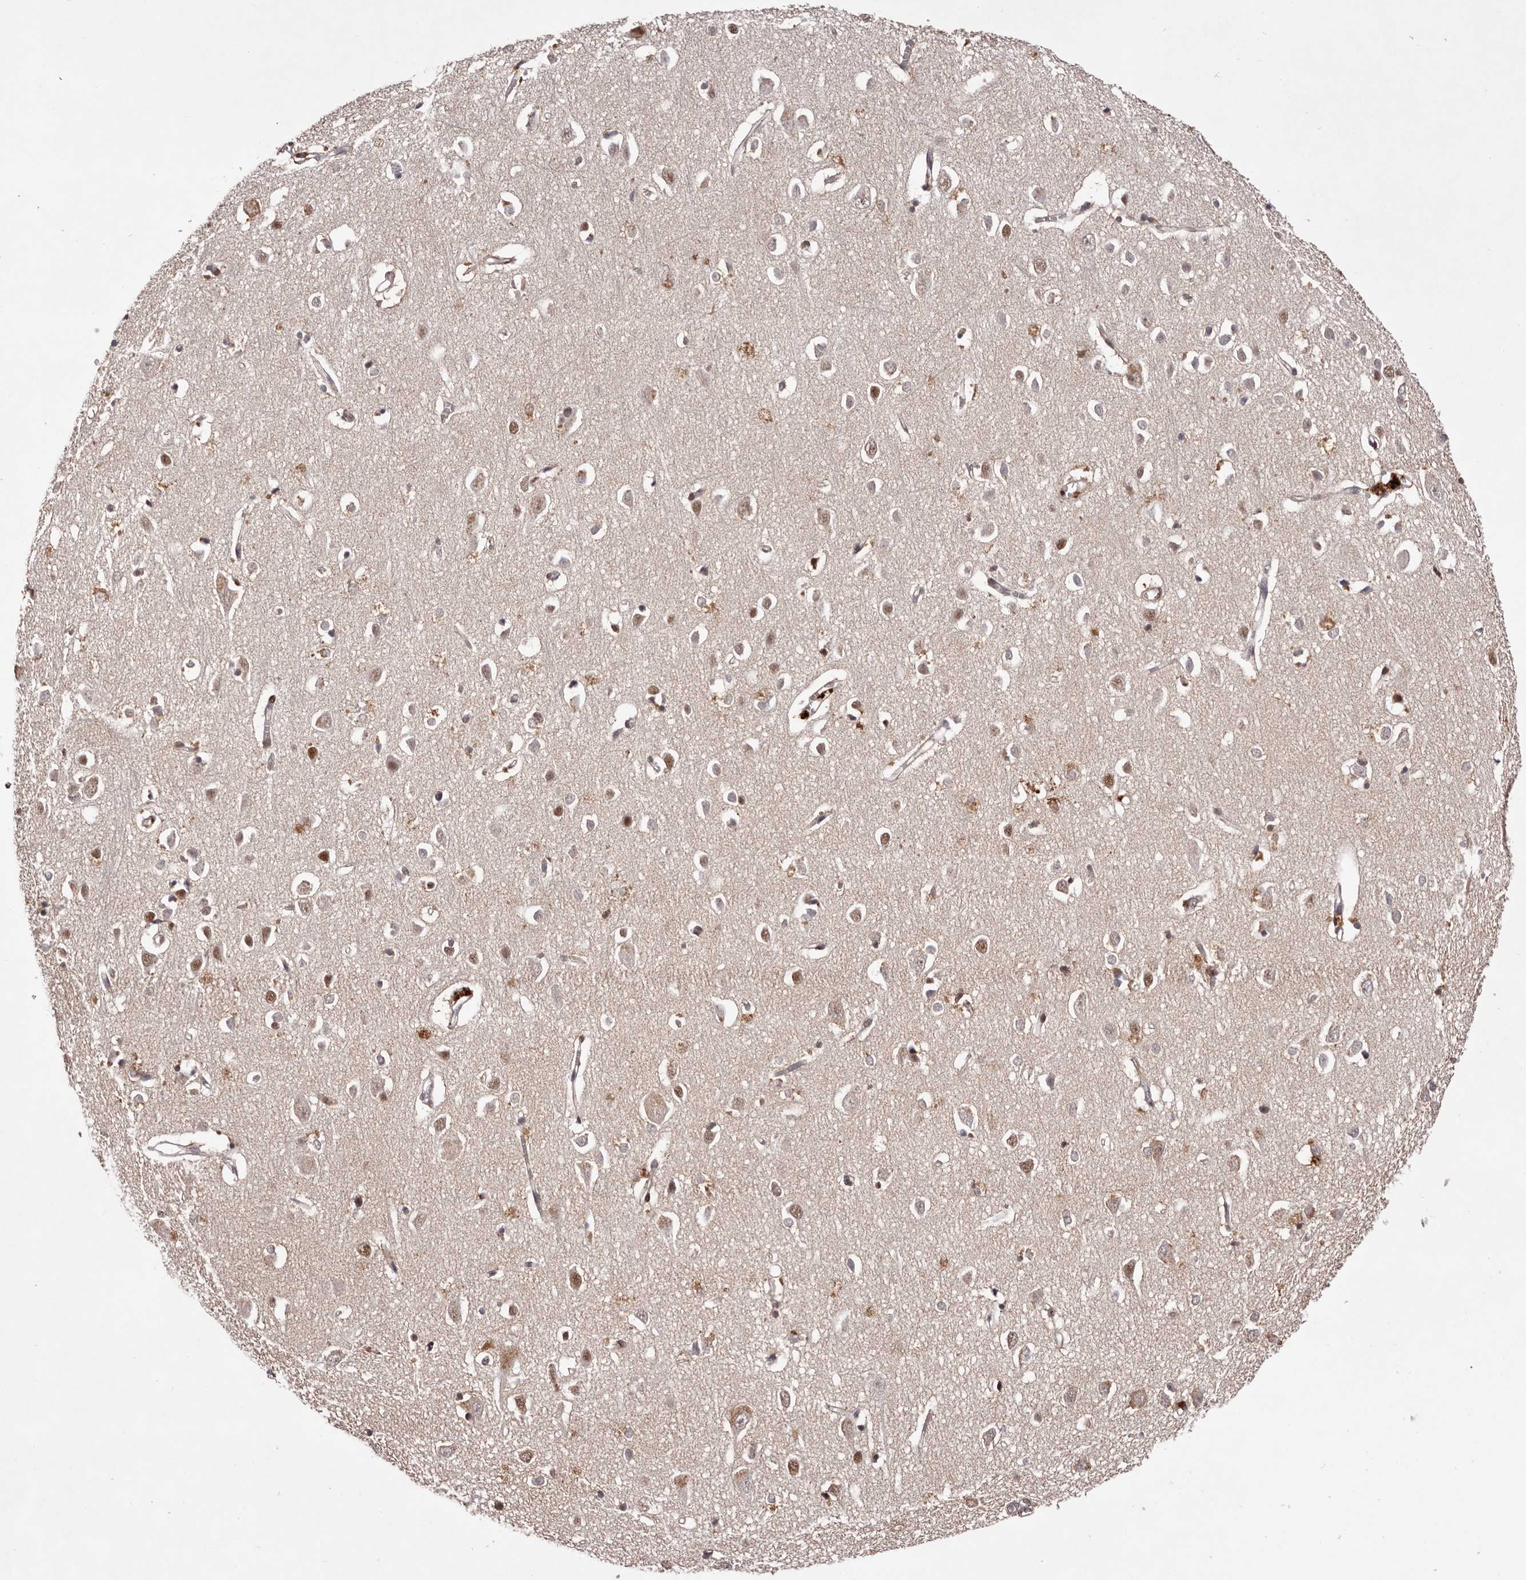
{"staining": {"intensity": "weak", "quantity": "25%-75%", "location": "cytoplasmic/membranous,nuclear"}, "tissue": "cerebral cortex", "cell_type": "Endothelial cells", "image_type": "normal", "snomed": [{"axis": "morphology", "description": "Normal tissue, NOS"}, {"axis": "topography", "description": "Cerebral cortex"}], "caption": "Immunohistochemistry (IHC) histopathology image of normal cerebral cortex: human cerebral cortex stained using IHC displays low levels of weak protein expression localized specifically in the cytoplasmic/membranous,nuclear of endothelial cells, appearing as a cytoplasmic/membranous,nuclear brown color.", "gene": "FBXO5", "patient": {"sex": "female", "age": 64}}